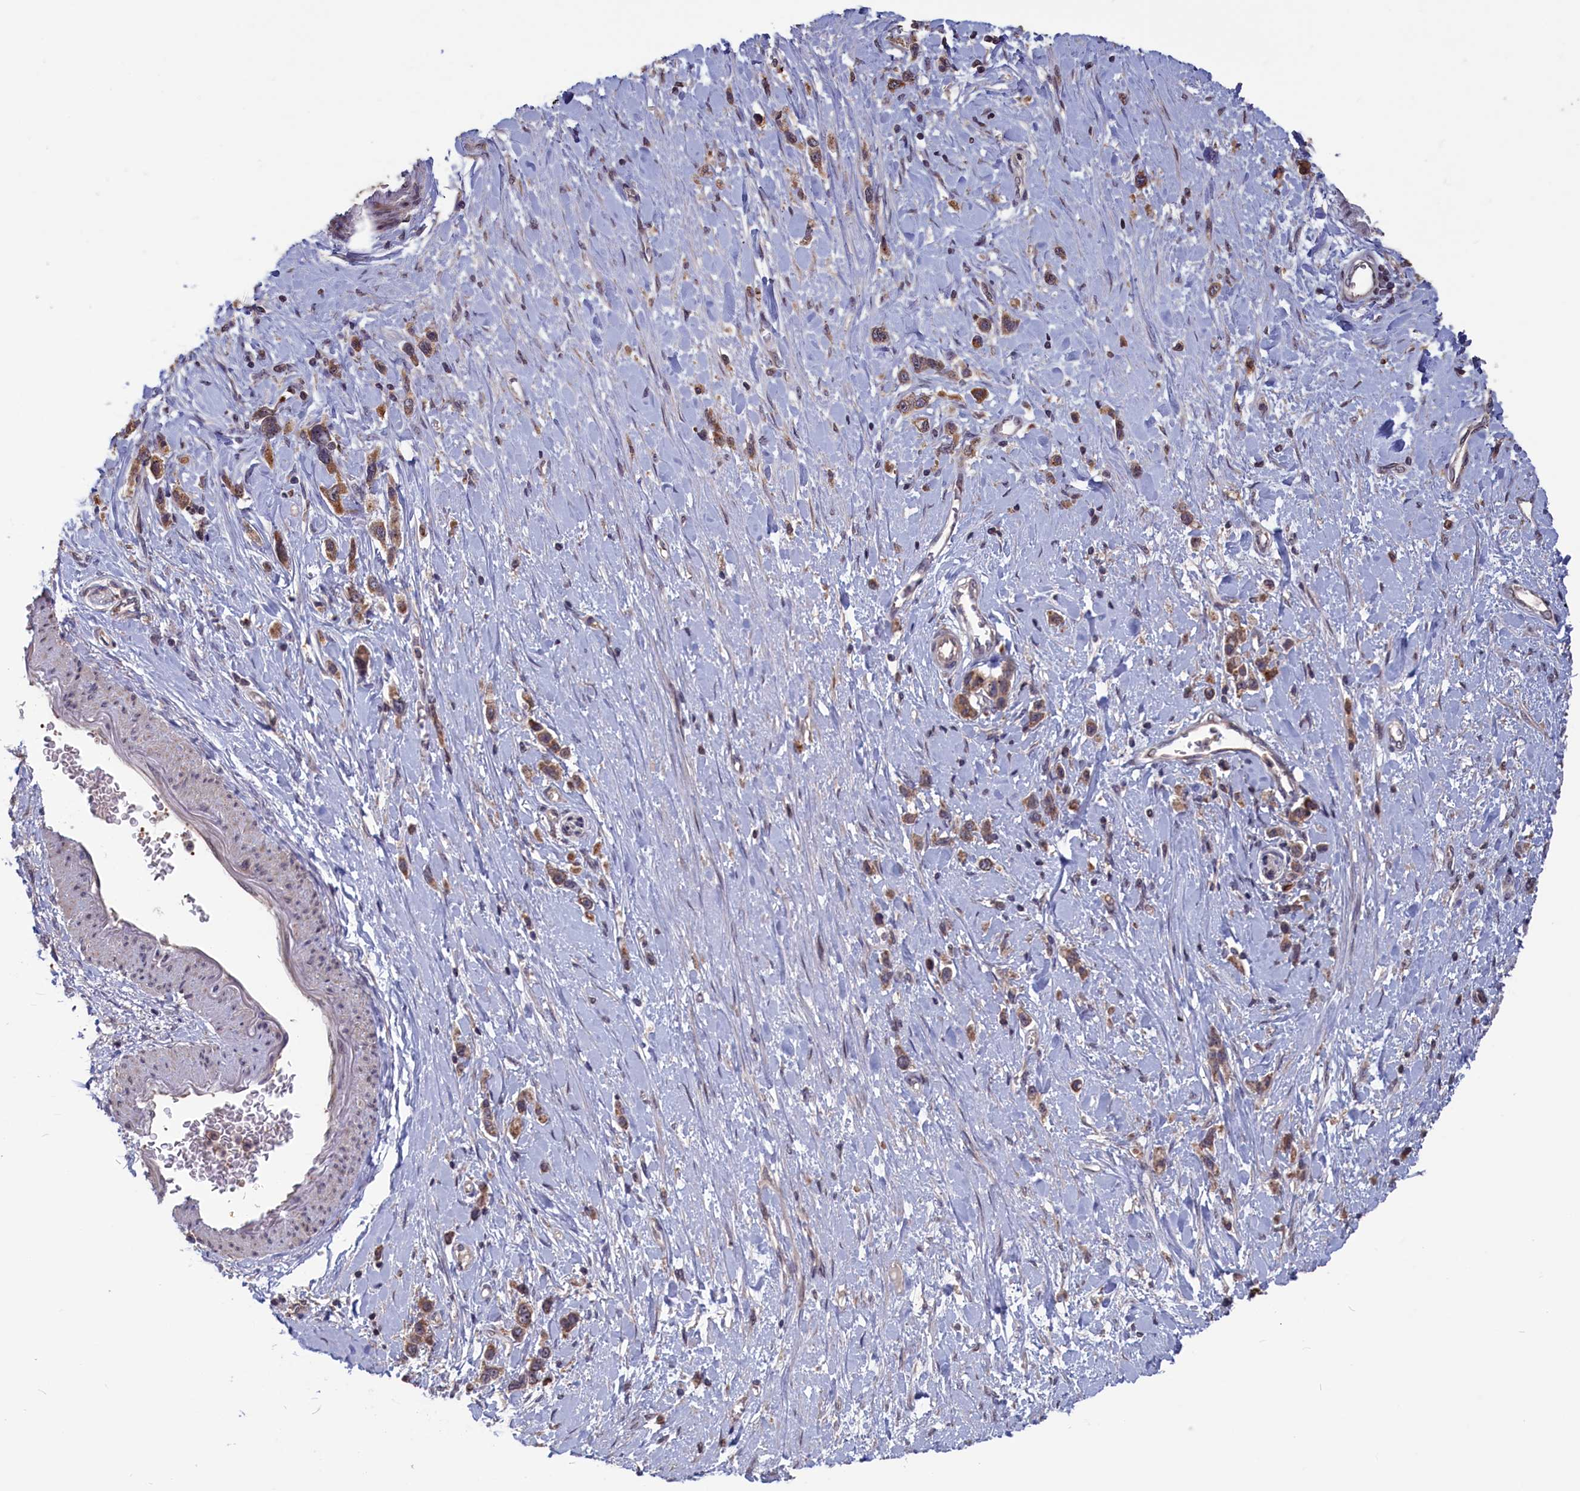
{"staining": {"intensity": "moderate", "quantity": ">75%", "location": "cytoplasmic/membranous"}, "tissue": "stomach cancer", "cell_type": "Tumor cells", "image_type": "cancer", "snomed": [{"axis": "morphology", "description": "Adenocarcinoma, NOS"}, {"axis": "topography", "description": "Stomach"}], "caption": "Immunohistochemical staining of human adenocarcinoma (stomach) reveals moderate cytoplasmic/membranous protein expression in about >75% of tumor cells.", "gene": "CACTIN", "patient": {"sex": "female", "age": 65}}